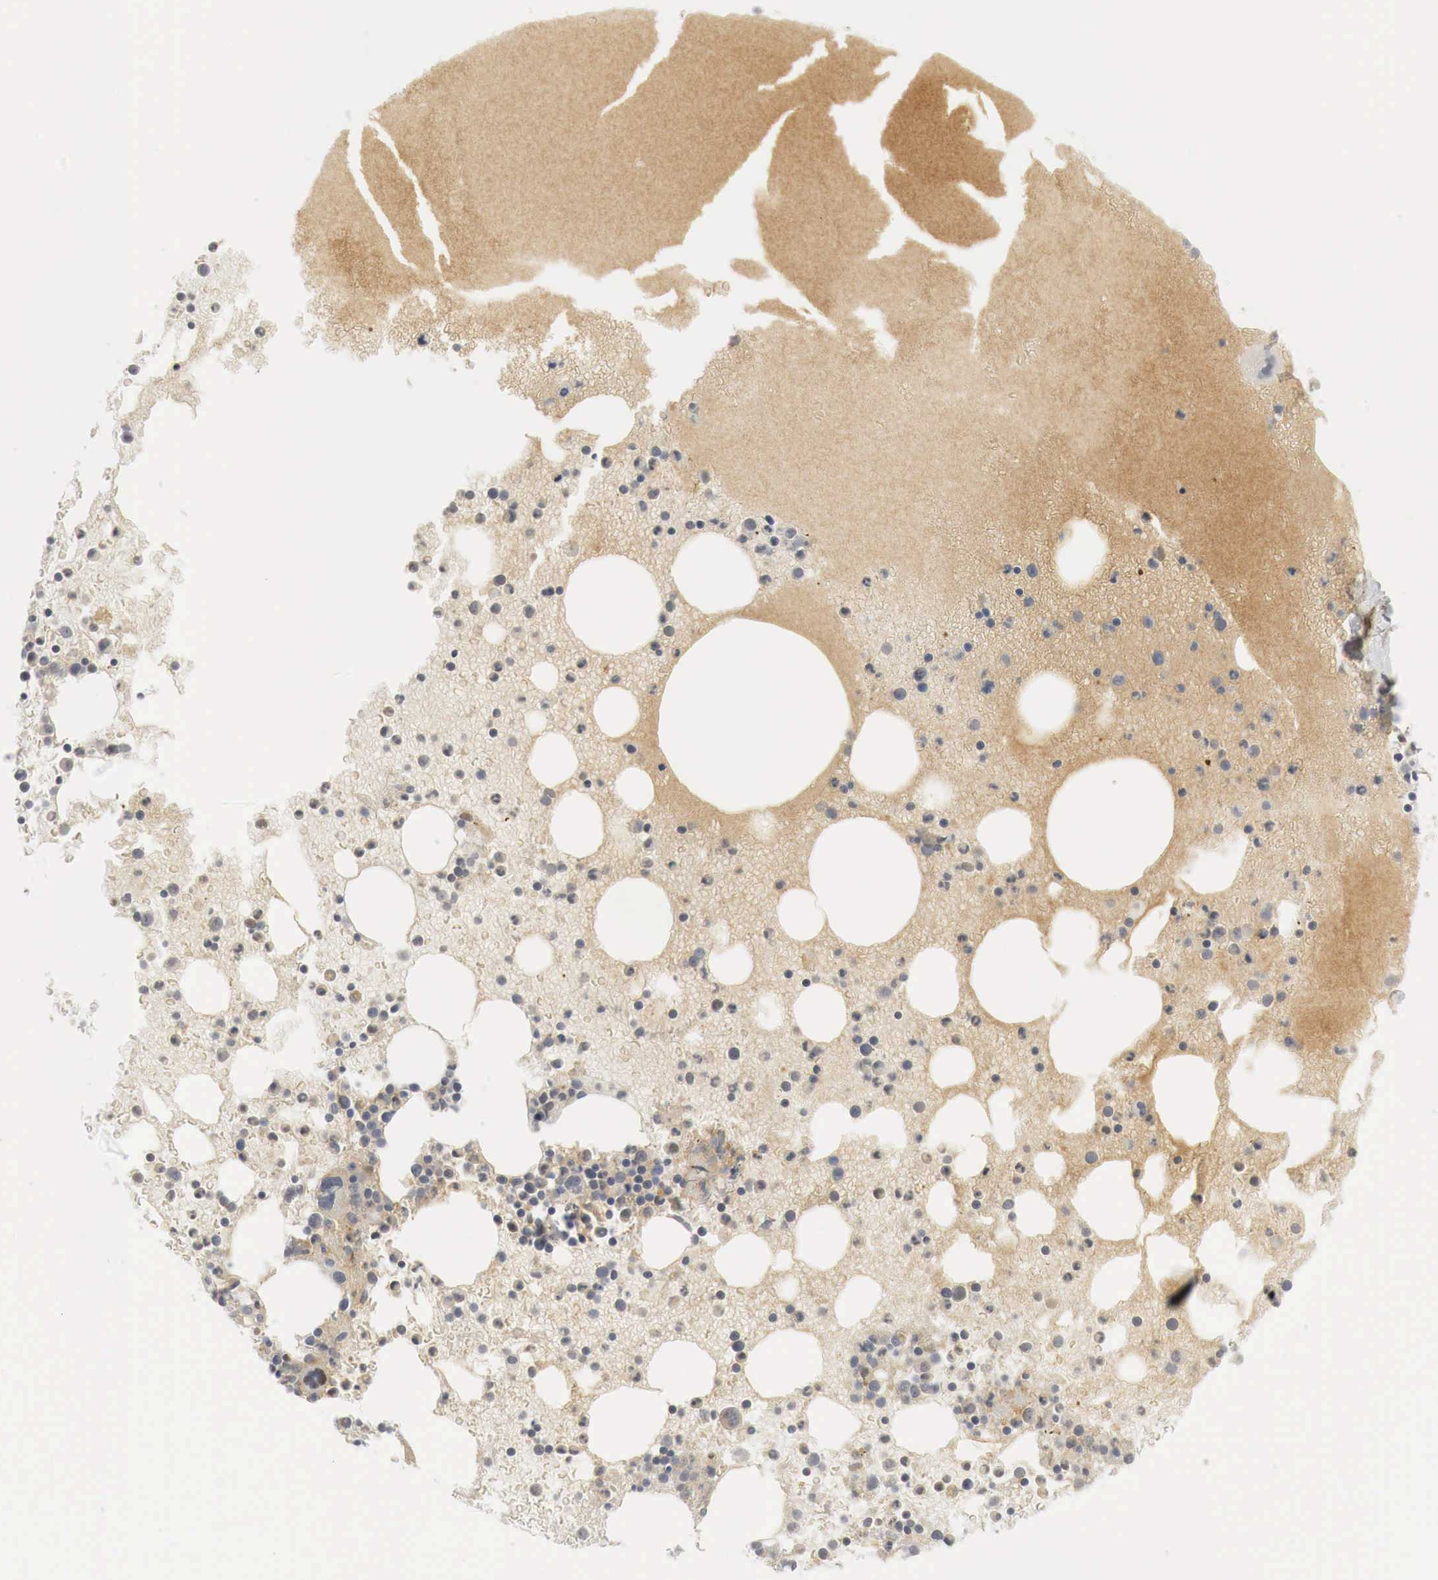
{"staining": {"intensity": "moderate", "quantity": "25%-75%", "location": "cytoplasmic/membranous,nuclear"}, "tissue": "bone marrow", "cell_type": "Hematopoietic cells", "image_type": "normal", "snomed": [{"axis": "morphology", "description": "Normal tissue, NOS"}, {"axis": "topography", "description": "Bone marrow"}], "caption": "This is an image of immunohistochemistry (IHC) staining of unremarkable bone marrow, which shows moderate expression in the cytoplasmic/membranous,nuclear of hematopoietic cells.", "gene": "MYC", "patient": {"sex": "female", "age": 74}}